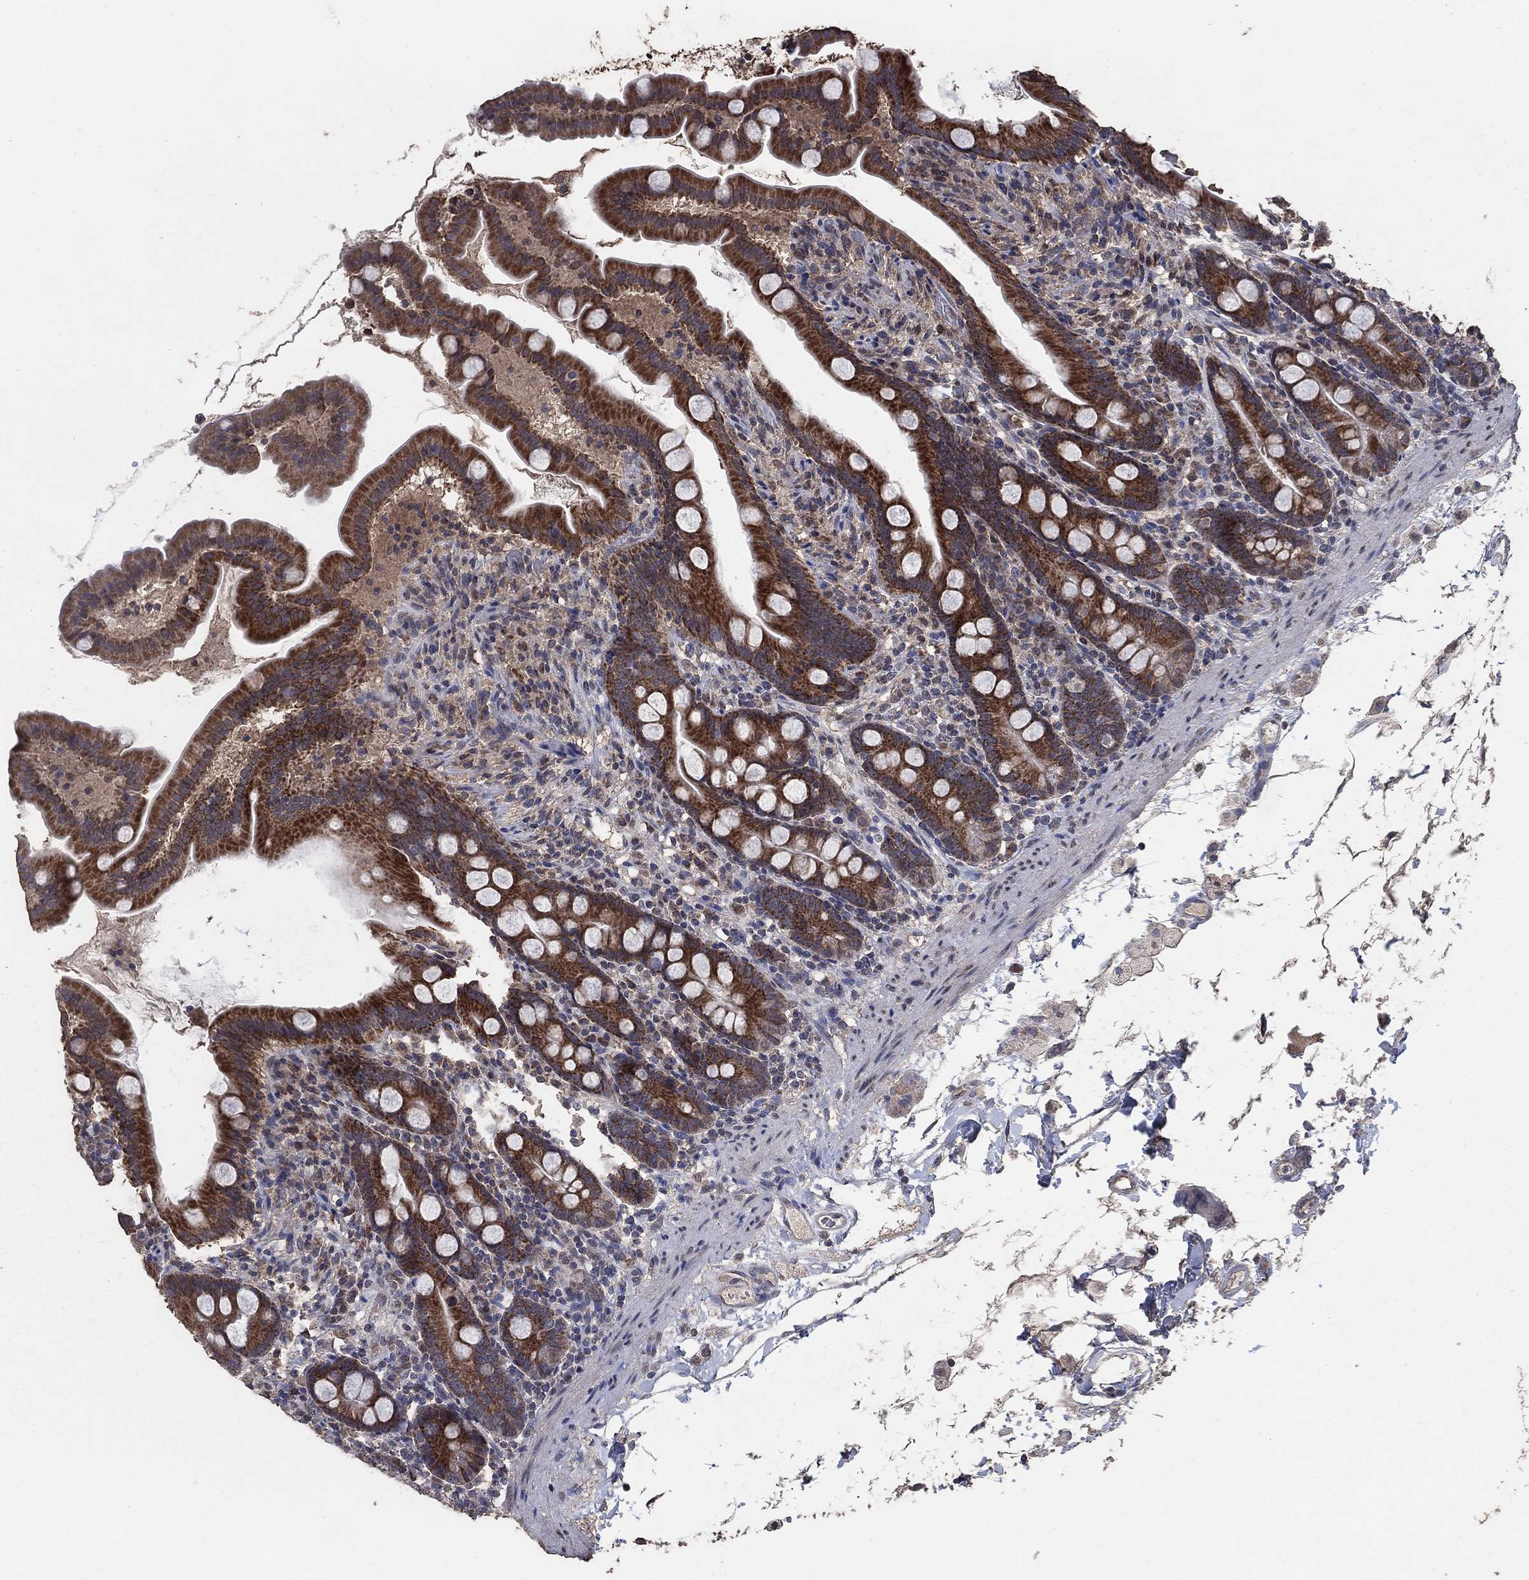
{"staining": {"intensity": "strong", "quantity": ">75%", "location": "cytoplasmic/membranous"}, "tissue": "small intestine", "cell_type": "Glandular cells", "image_type": "normal", "snomed": [{"axis": "morphology", "description": "Normal tissue, NOS"}, {"axis": "topography", "description": "Small intestine"}], "caption": "Brown immunohistochemical staining in normal human small intestine shows strong cytoplasmic/membranous expression in about >75% of glandular cells.", "gene": "MRPS24", "patient": {"sex": "female", "age": 44}}